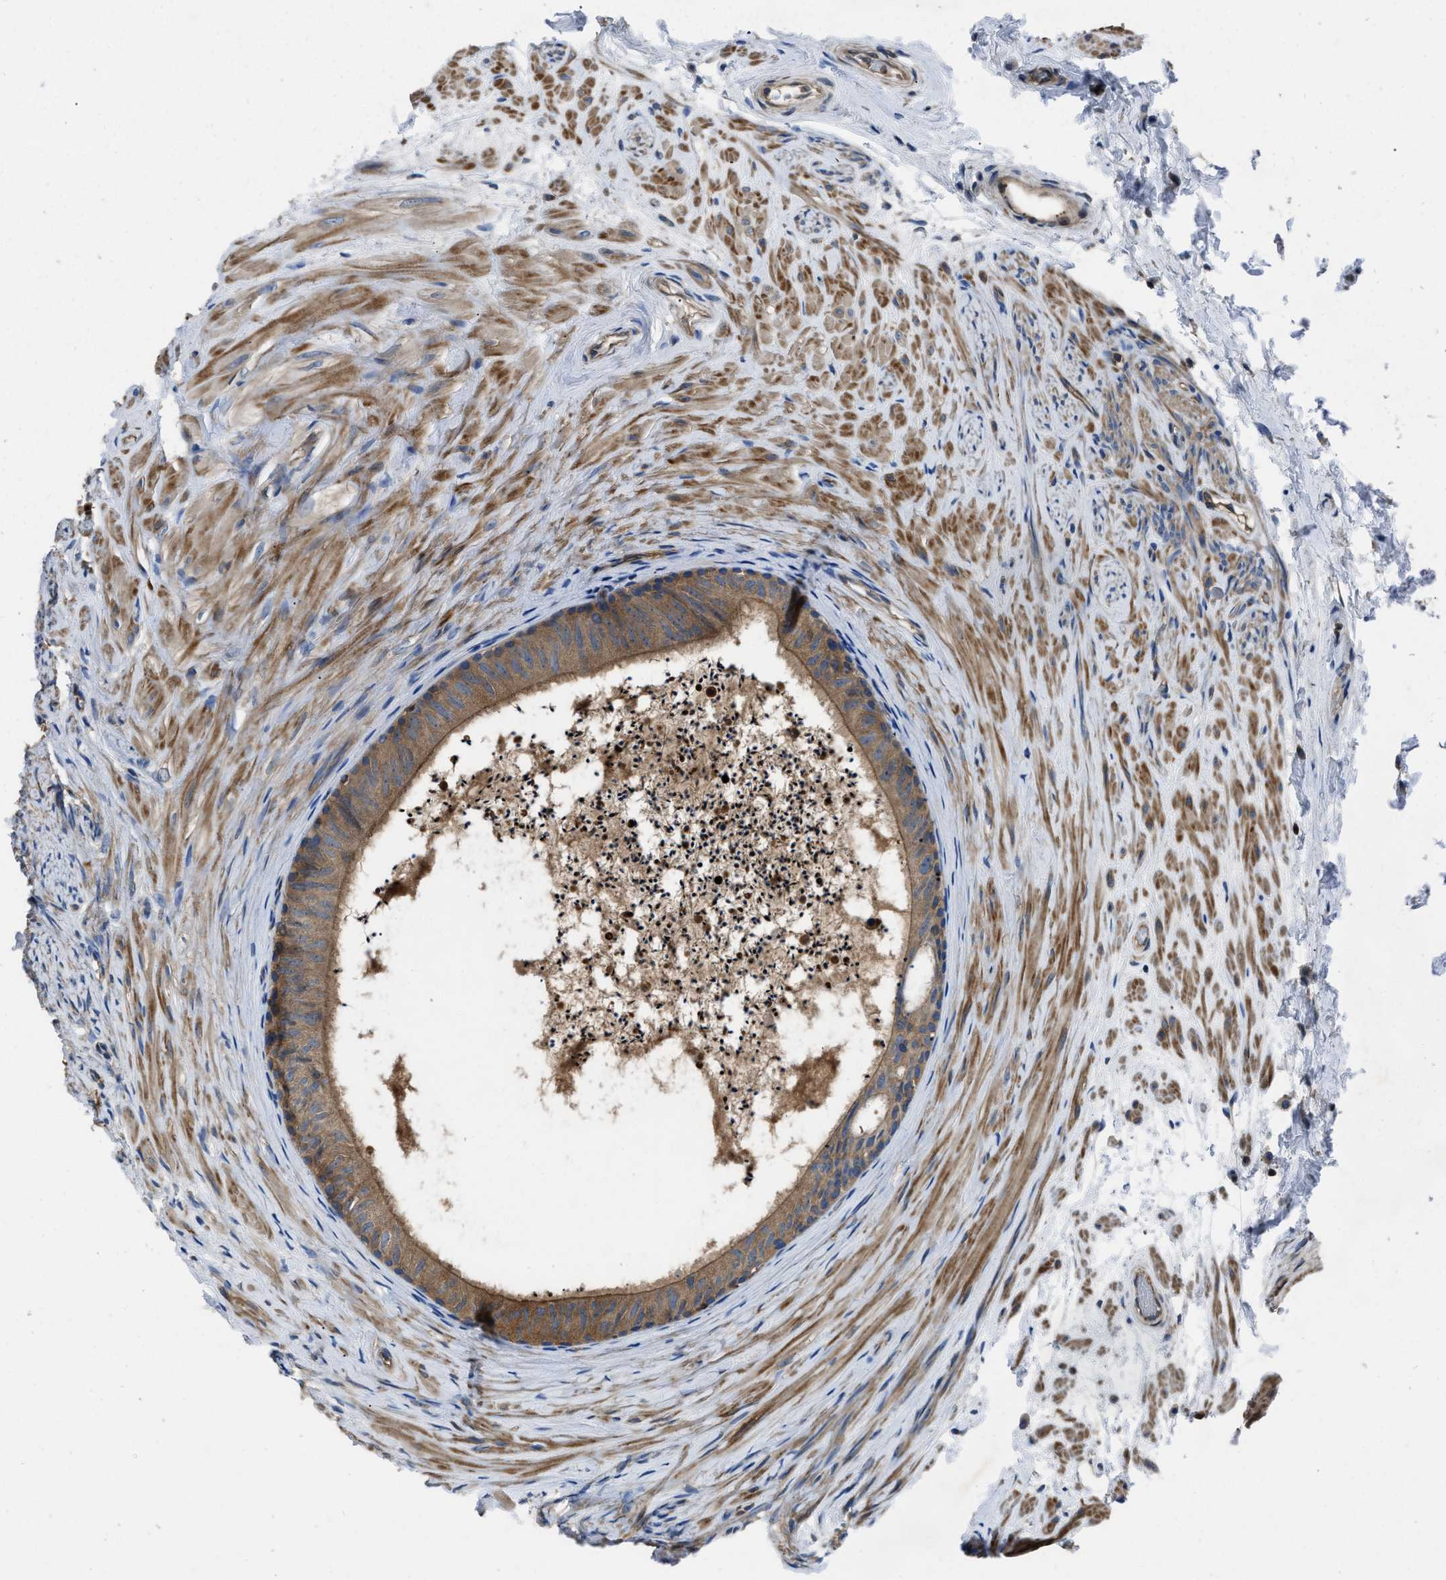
{"staining": {"intensity": "moderate", "quantity": ">75%", "location": "cytoplasmic/membranous"}, "tissue": "epididymis", "cell_type": "Glandular cells", "image_type": "normal", "snomed": [{"axis": "morphology", "description": "Normal tissue, NOS"}, {"axis": "topography", "description": "Epididymis"}], "caption": "Moderate cytoplasmic/membranous staining is seen in approximately >75% of glandular cells in normal epididymis. The protein of interest is shown in brown color, while the nuclei are stained blue.", "gene": "YARS1", "patient": {"sex": "male", "age": 56}}